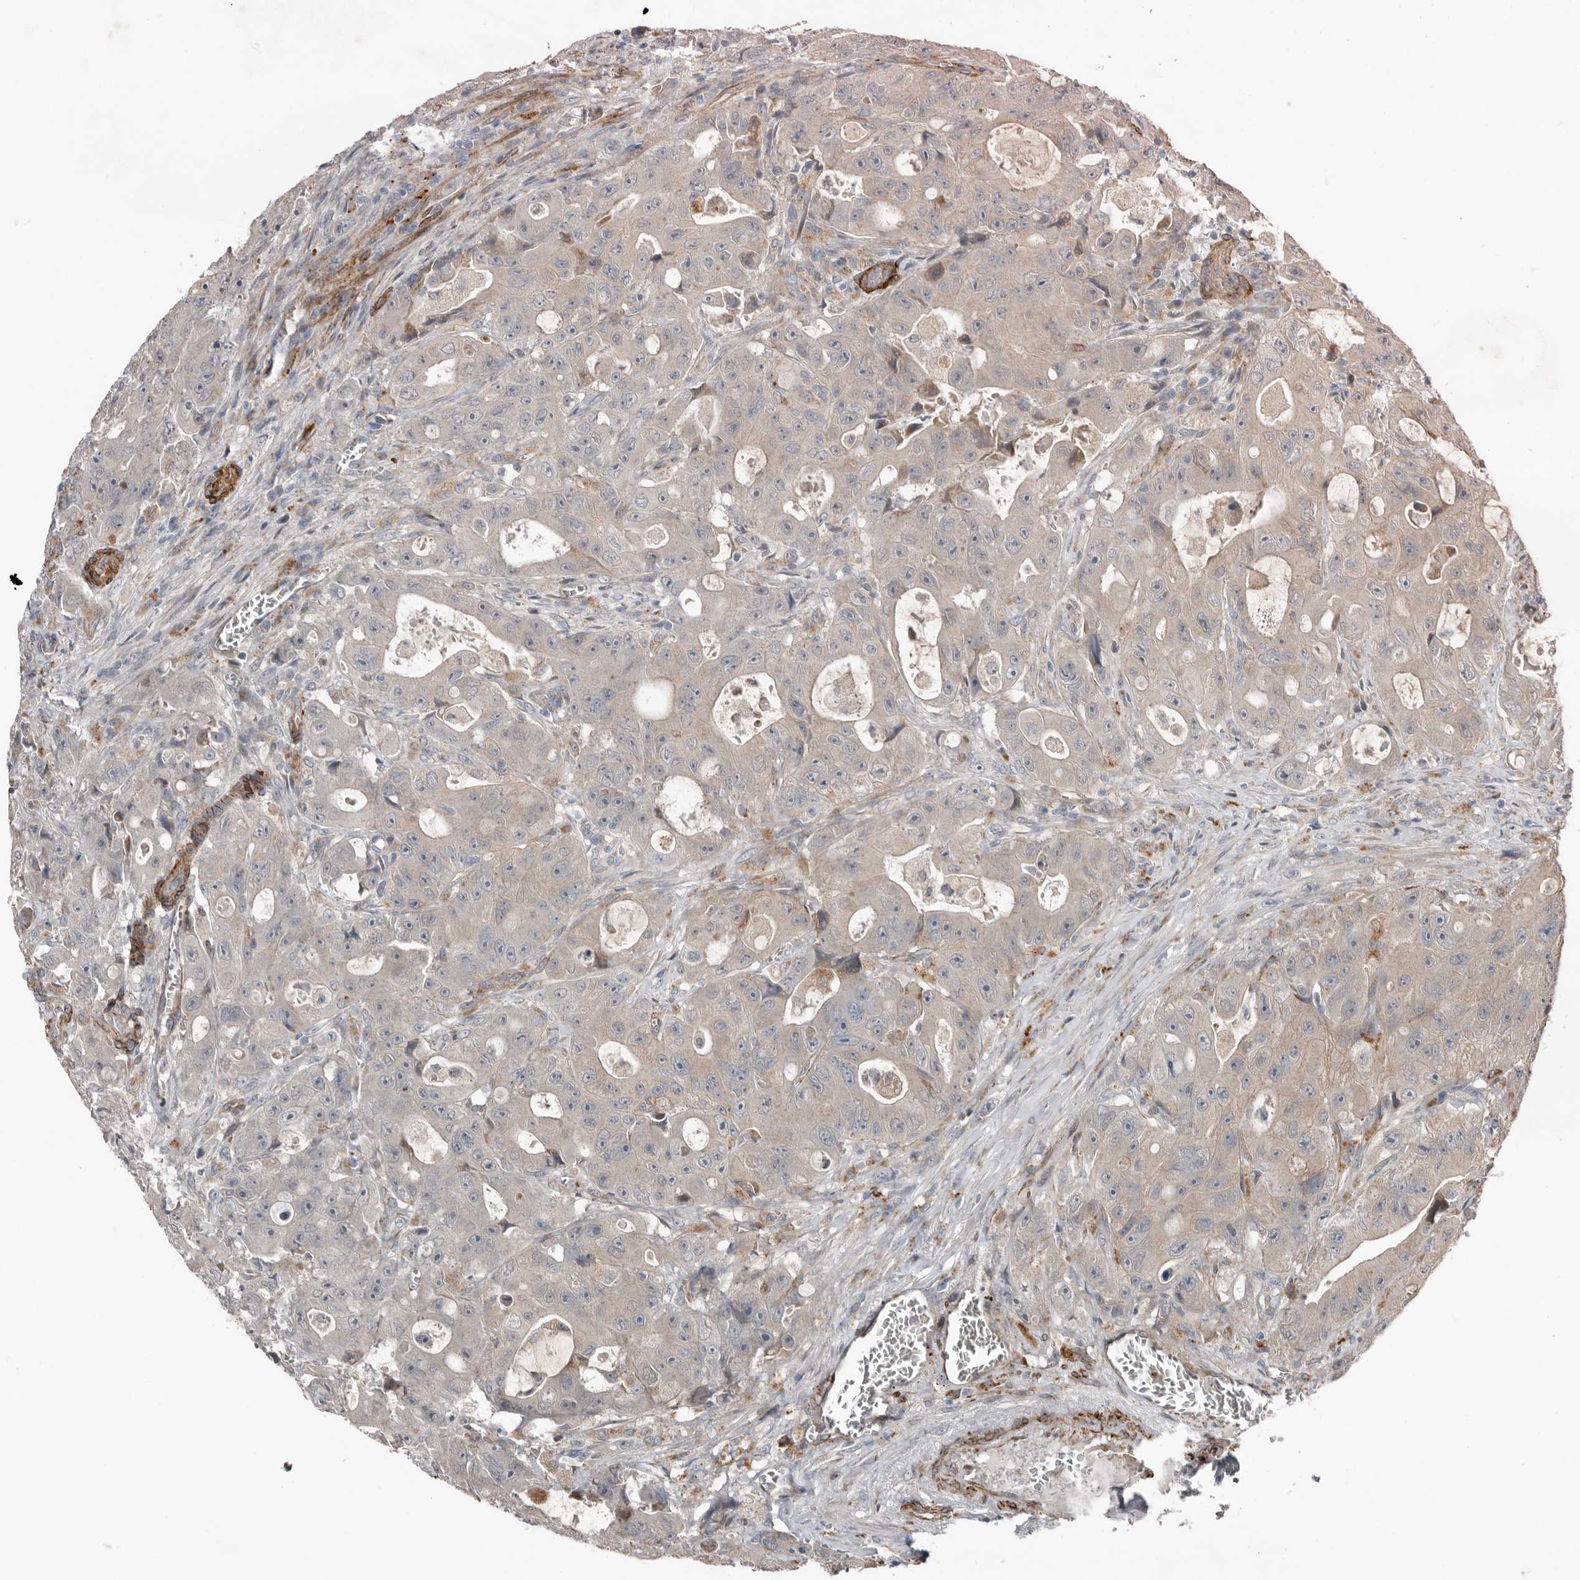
{"staining": {"intensity": "weak", "quantity": "<25%", "location": "cytoplasmic/membranous"}, "tissue": "colorectal cancer", "cell_type": "Tumor cells", "image_type": "cancer", "snomed": [{"axis": "morphology", "description": "Adenocarcinoma, NOS"}, {"axis": "topography", "description": "Colon"}], "caption": "Micrograph shows no significant protein staining in tumor cells of colorectal cancer. The staining is performed using DAB brown chromogen with nuclei counter-stained in using hematoxylin.", "gene": "RANBP17", "patient": {"sex": "female", "age": 46}}